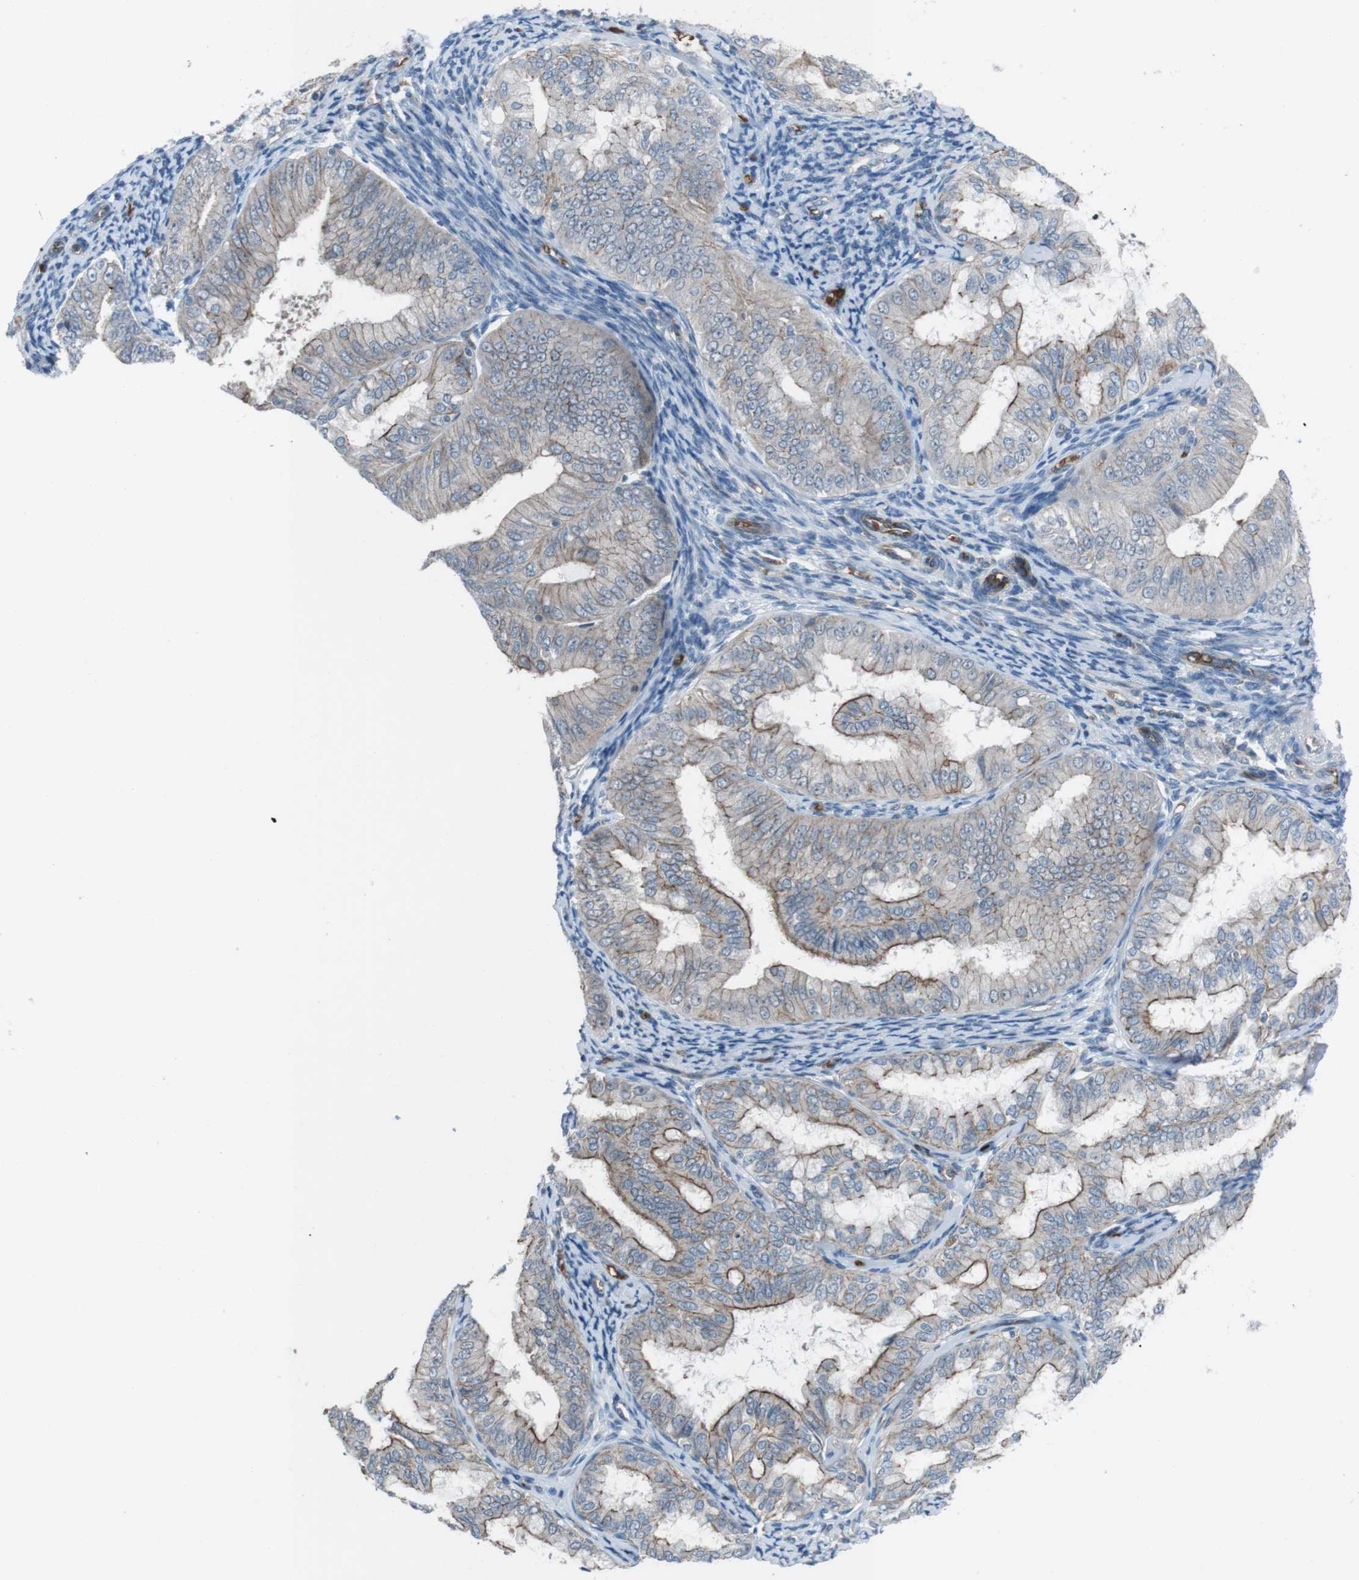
{"staining": {"intensity": "moderate", "quantity": "25%-75%", "location": "cytoplasmic/membranous"}, "tissue": "endometrial cancer", "cell_type": "Tumor cells", "image_type": "cancer", "snomed": [{"axis": "morphology", "description": "Adenocarcinoma, NOS"}, {"axis": "topography", "description": "Endometrium"}], "caption": "Tumor cells reveal moderate cytoplasmic/membranous positivity in about 25%-75% of cells in endometrial adenocarcinoma. (DAB (3,3'-diaminobenzidine) IHC with brightfield microscopy, high magnification).", "gene": "SPTA1", "patient": {"sex": "female", "age": 63}}